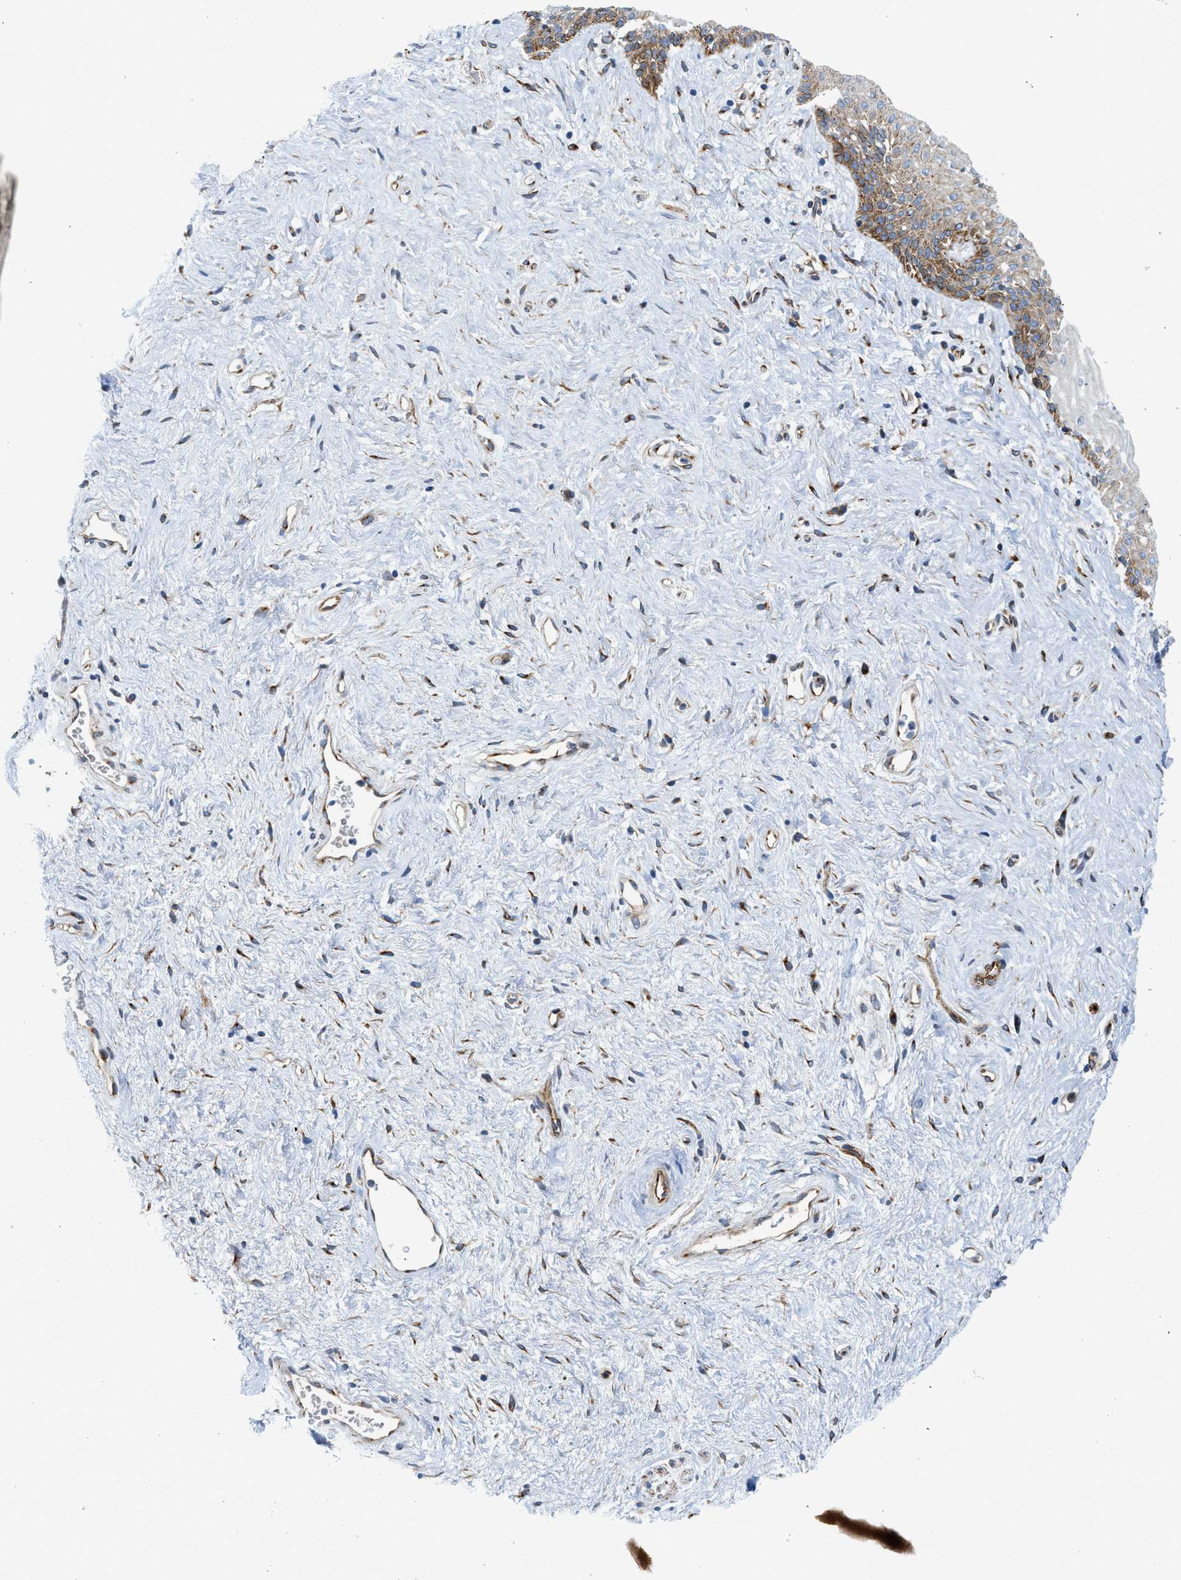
{"staining": {"intensity": "moderate", "quantity": "<25%", "location": "cytoplasmic/membranous"}, "tissue": "vagina", "cell_type": "Squamous epithelial cells", "image_type": "normal", "snomed": [{"axis": "morphology", "description": "Normal tissue, NOS"}, {"axis": "topography", "description": "Vagina"}], "caption": "Protein analysis of normal vagina exhibits moderate cytoplasmic/membranous expression in approximately <25% of squamous epithelial cells.", "gene": "TMEM248", "patient": {"sex": "female", "age": 44}}